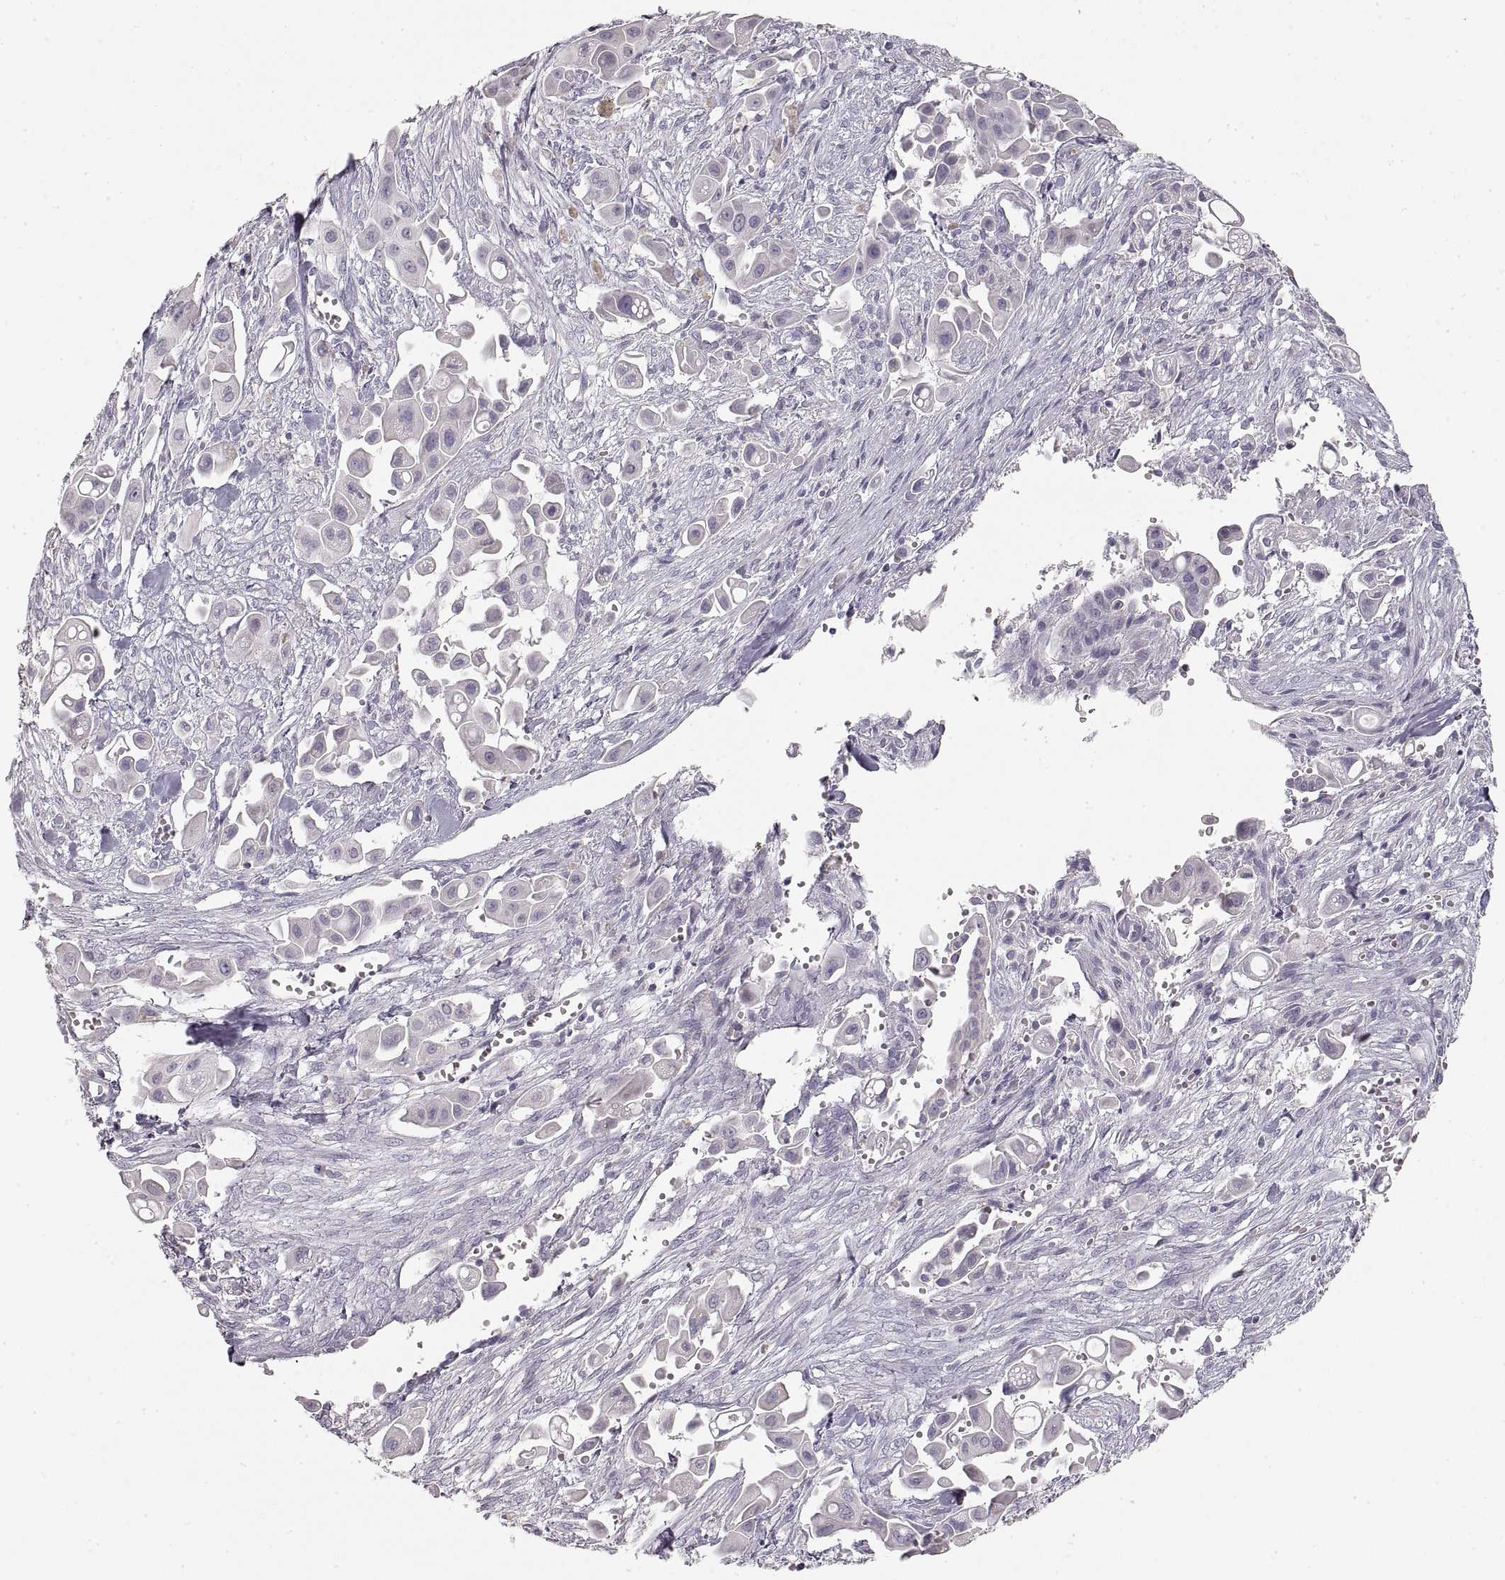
{"staining": {"intensity": "negative", "quantity": "none", "location": "none"}, "tissue": "pancreatic cancer", "cell_type": "Tumor cells", "image_type": "cancer", "snomed": [{"axis": "morphology", "description": "Adenocarcinoma, NOS"}, {"axis": "topography", "description": "Pancreas"}], "caption": "Immunohistochemistry (IHC) micrograph of neoplastic tissue: adenocarcinoma (pancreatic) stained with DAB displays no significant protein staining in tumor cells.", "gene": "ZP3", "patient": {"sex": "male", "age": 50}}